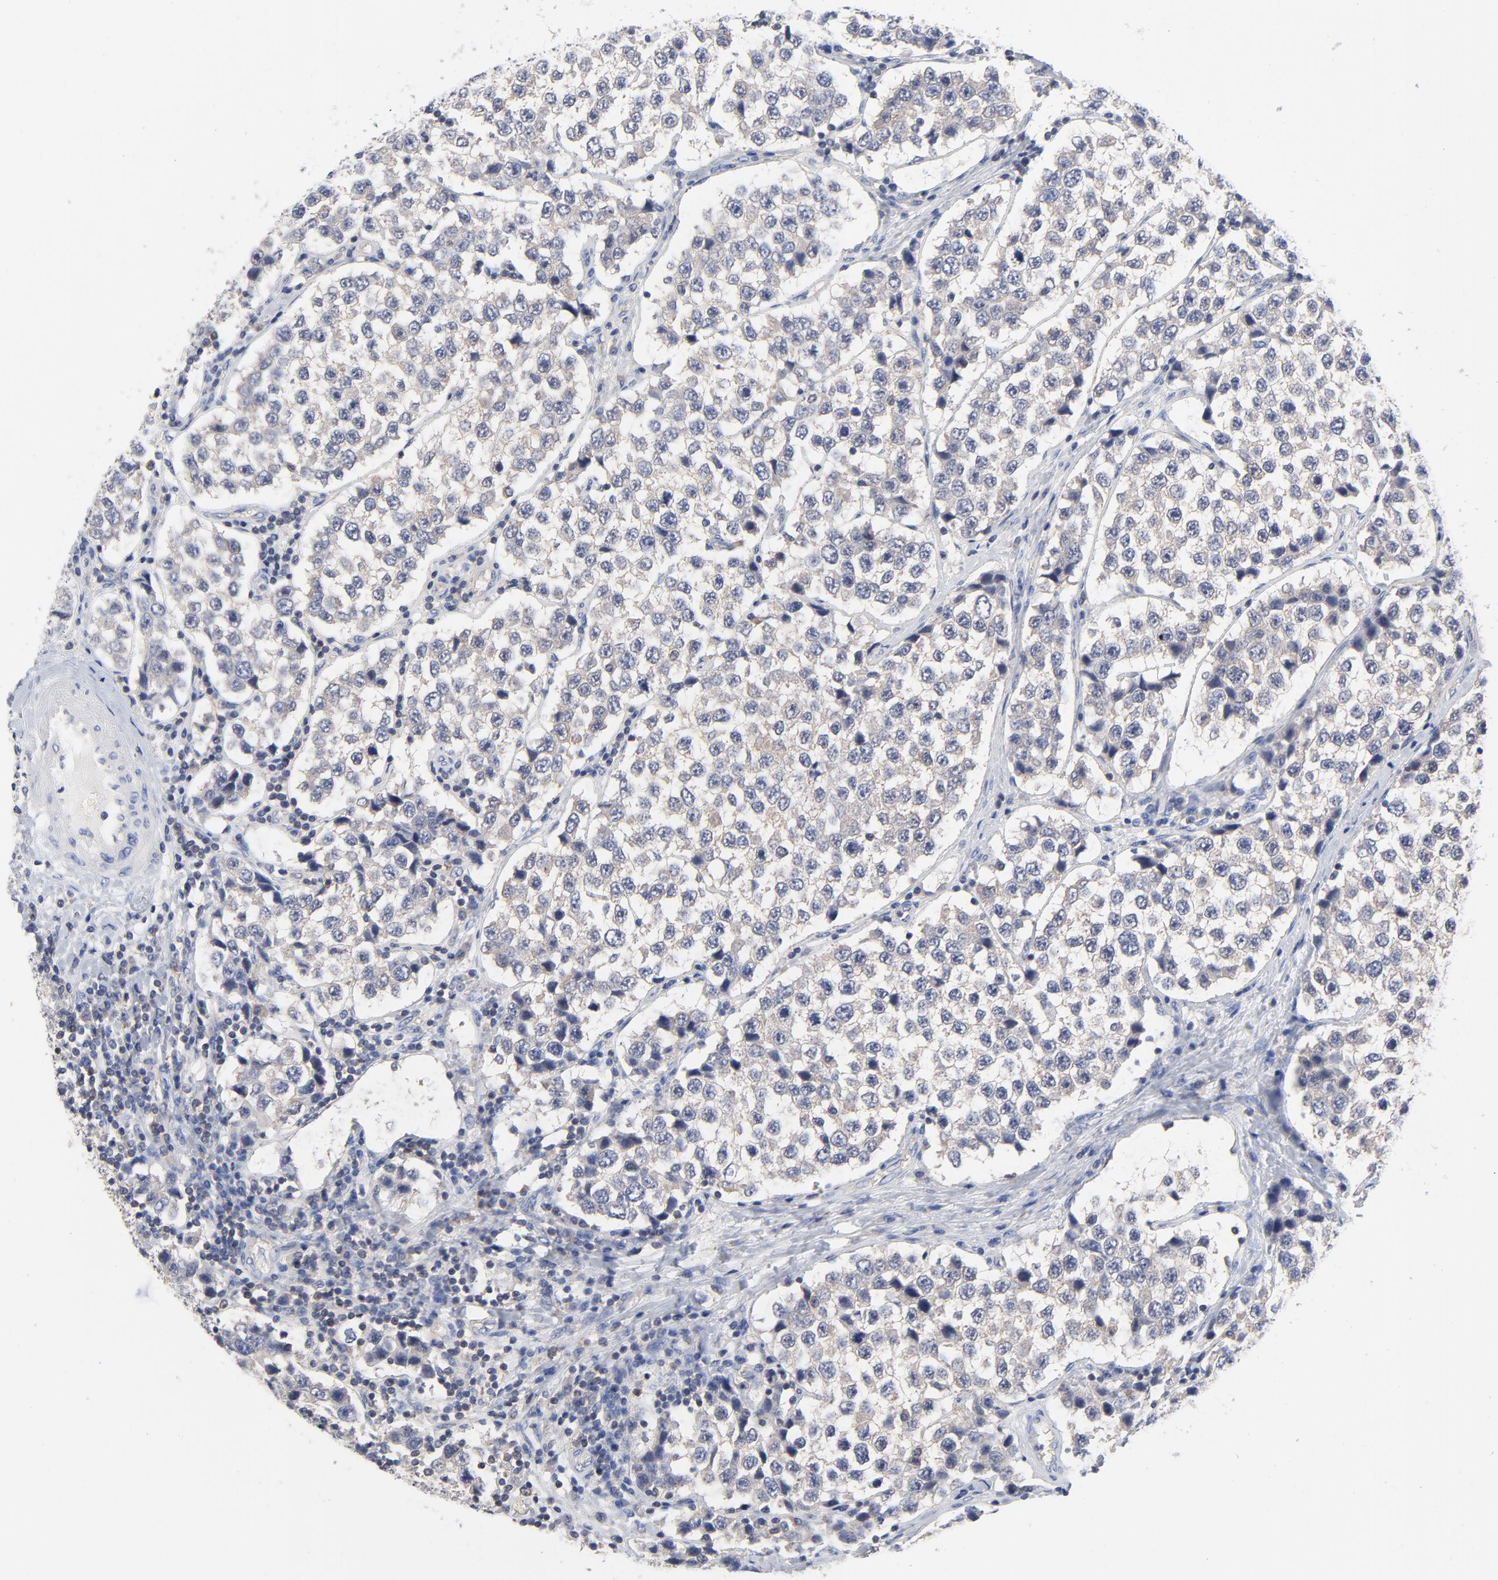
{"staining": {"intensity": "negative", "quantity": "none", "location": "none"}, "tissue": "testis cancer", "cell_type": "Tumor cells", "image_type": "cancer", "snomed": [{"axis": "morphology", "description": "Seminoma, NOS"}, {"axis": "topography", "description": "Testis"}], "caption": "Protein analysis of testis cancer (seminoma) exhibits no significant positivity in tumor cells.", "gene": "CAB39L", "patient": {"sex": "male", "age": 39}}